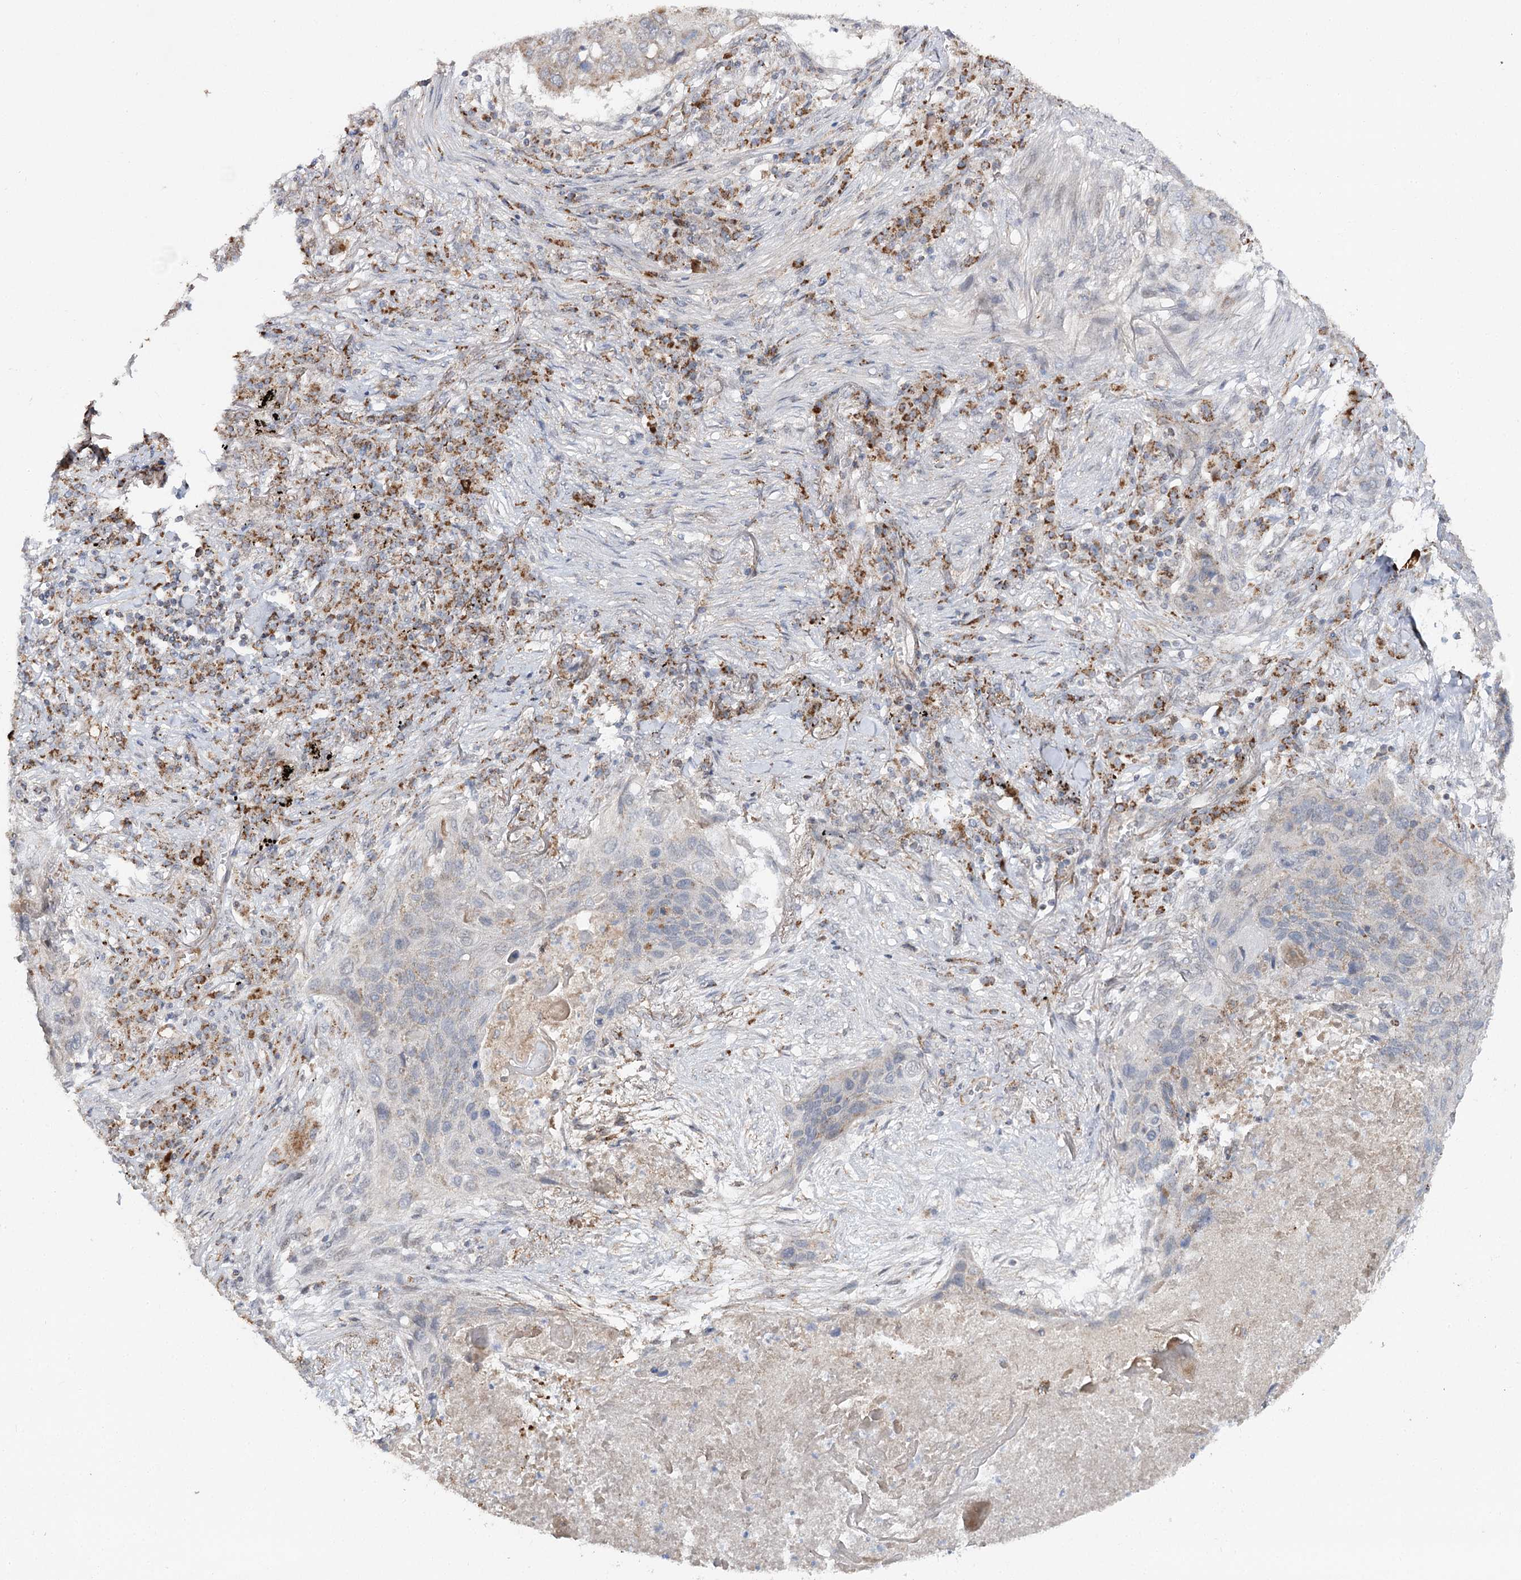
{"staining": {"intensity": "negative", "quantity": "none", "location": "none"}, "tissue": "lung cancer", "cell_type": "Tumor cells", "image_type": "cancer", "snomed": [{"axis": "morphology", "description": "Squamous cell carcinoma, NOS"}, {"axis": "topography", "description": "Lung"}], "caption": "Immunohistochemistry photomicrograph of human lung cancer stained for a protein (brown), which reveals no expression in tumor cells. The staining was performed using DAB to visualize the protein expression in brown, while the nuclei were stained in blue with hematoxylin (Magnification: 20x).", "gene": "CBR4", "patient": {"sex": "female", "age": 63}}